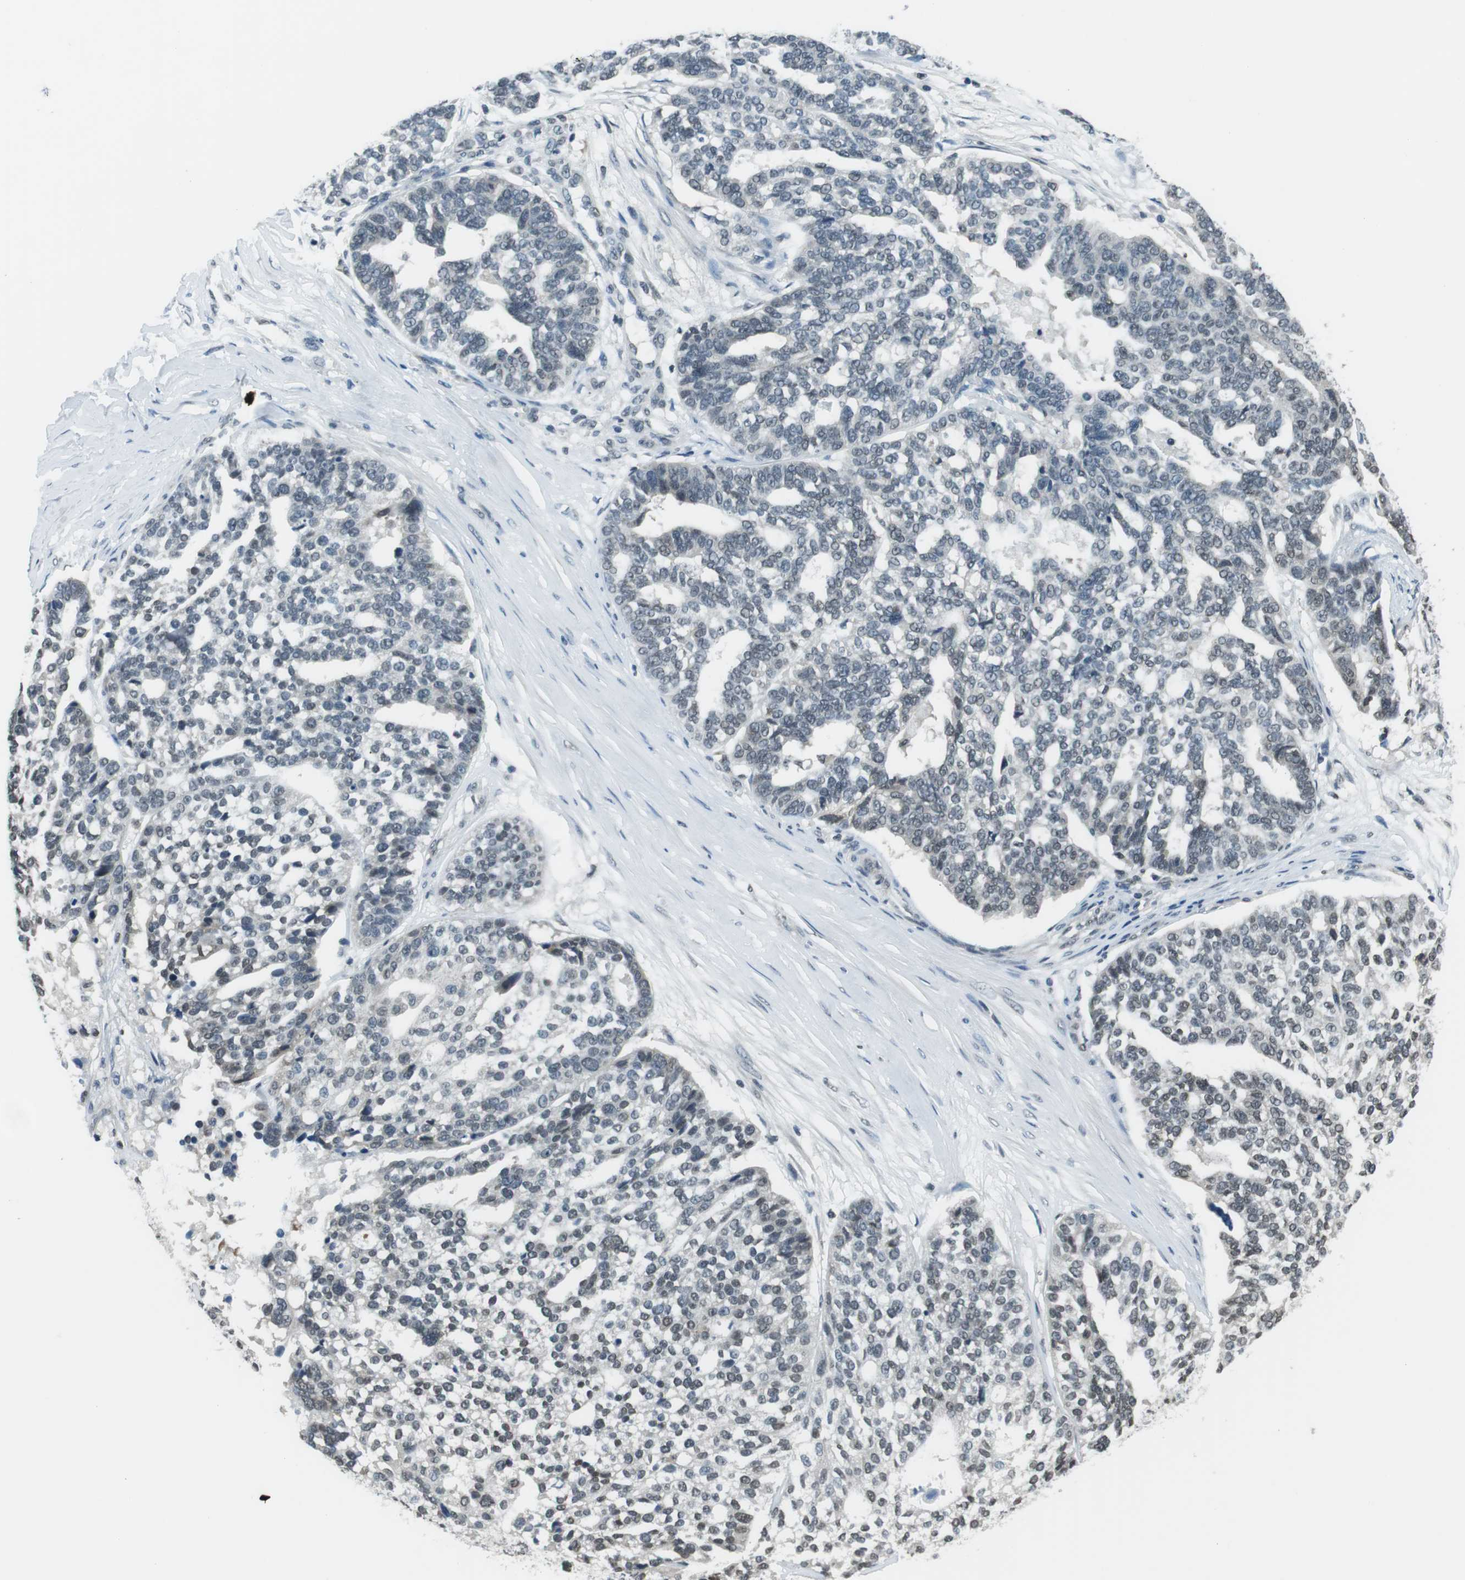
{"staining": {"intensity": "weak", "quantity": "<25%", "location": "nuclear"}, "tissue": "ovarian cancer", "cell_type": "Tumor cells", "image_type": "cancer", "snomed": [{"axis": "morphology", "description": "Cystadenocarcinoma, serous, NOS"}, {"axis": "topography", "description": "Ovary"}], "caption": "An immunohistochemistry photomicrograph of serous cystadenocarcinoma (ovarian) is shown. There is no staining in tumor cells of serous cystadenocarcinoma (ovarian).", "gene": "NEK4", "patient": {"sex": "female", "age": 59}}